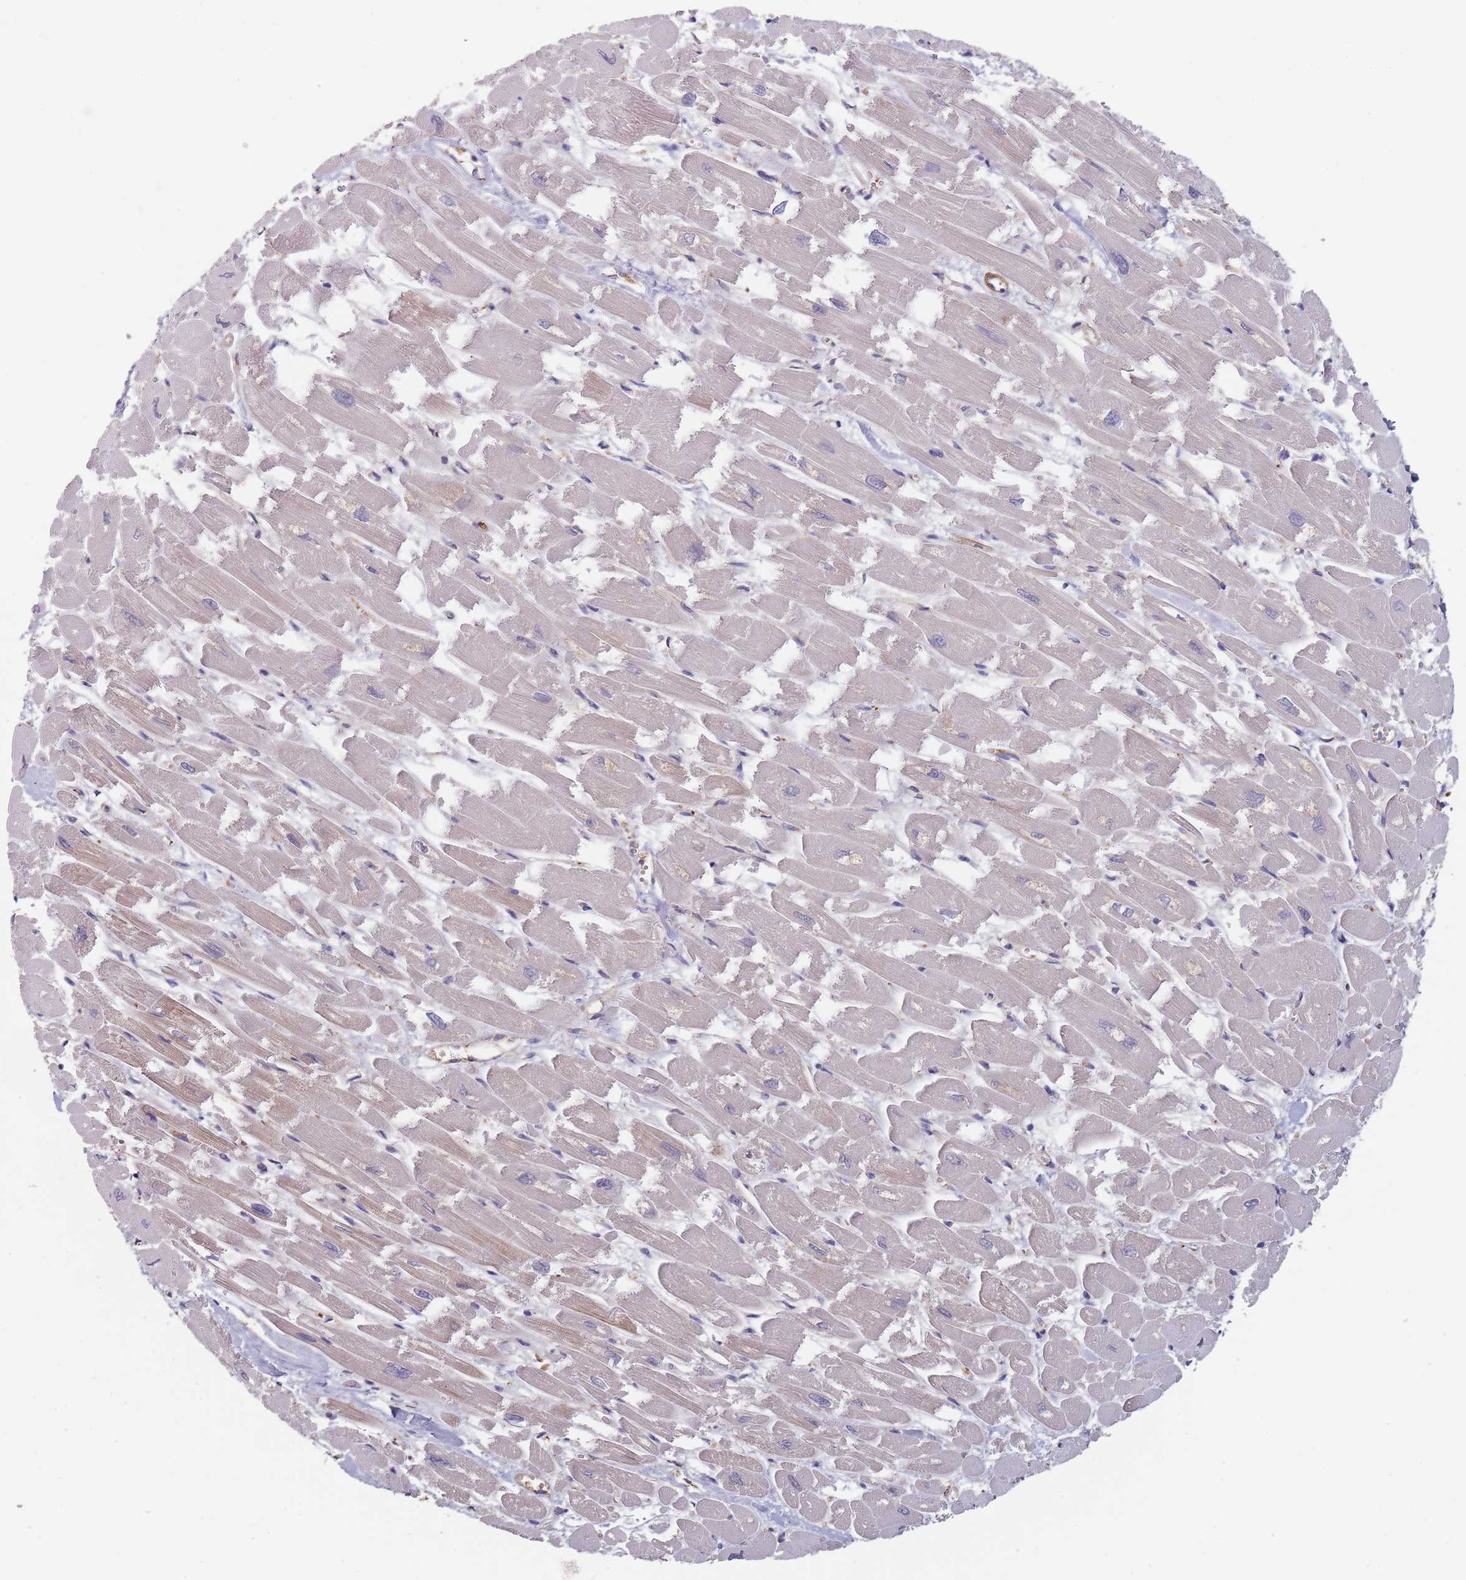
{"staining": {"intensity": "negative", "quantity": "none", "location": "none"}, "tissue": "heart muscle", "cell_type": "Cardiomyocytes", "image_type": "normal", "snomed": [{"axis": "morphology", "description": "Normal tissue, NOS"}, {"axis": "topography", "description": "Heart"}], "caption": "This photomicrograph is of unremarkable heart muscle stained with immunohistochemistry to label a protein in brown with the nuclei are counter-stained blue. There is no staining in cardiomyocytes.", "gene": "DCUN1D3", "patient": {"sex": "male", "age": 54}}